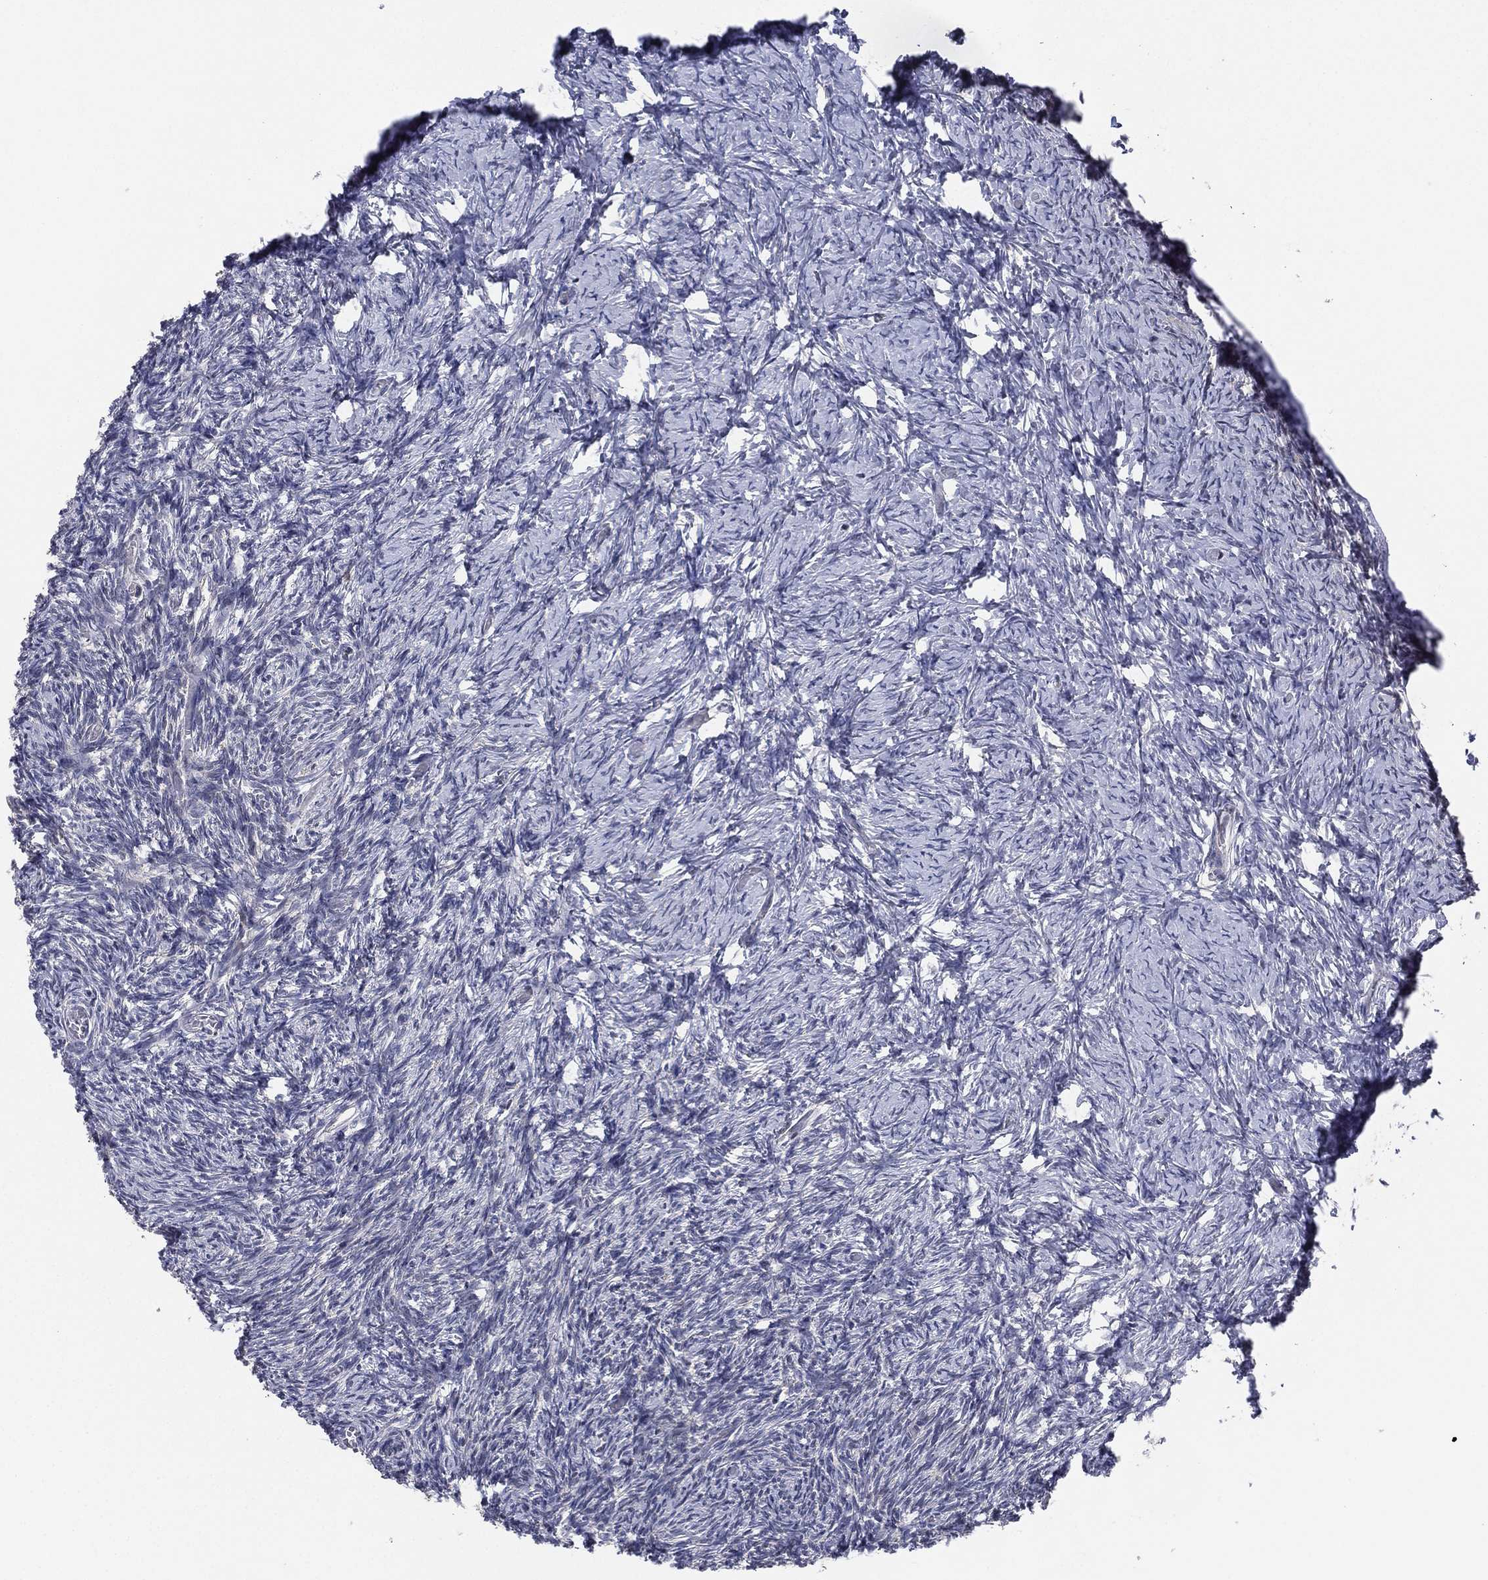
{"staining": {"intensity": "negative", "quantity": "none", "location": "none"}, "tissue": "ovary", "cell_type": "Follicle cells", "image_type": "normal", "snomed": [{"axis": "morphology", "description": "Normal tissue, NOS"}, {"axis": "topography", "description": "Ovary"}], "caption": "A micrograph of ovary stained for a protein demonstrates no brown staining in follicle cells. The staining is performed using DAB brown chromogen with nuclei counter-stained in using hematoxylin.", "gene": "KAT14", "patient": {"sex": "female", "age": 39}}